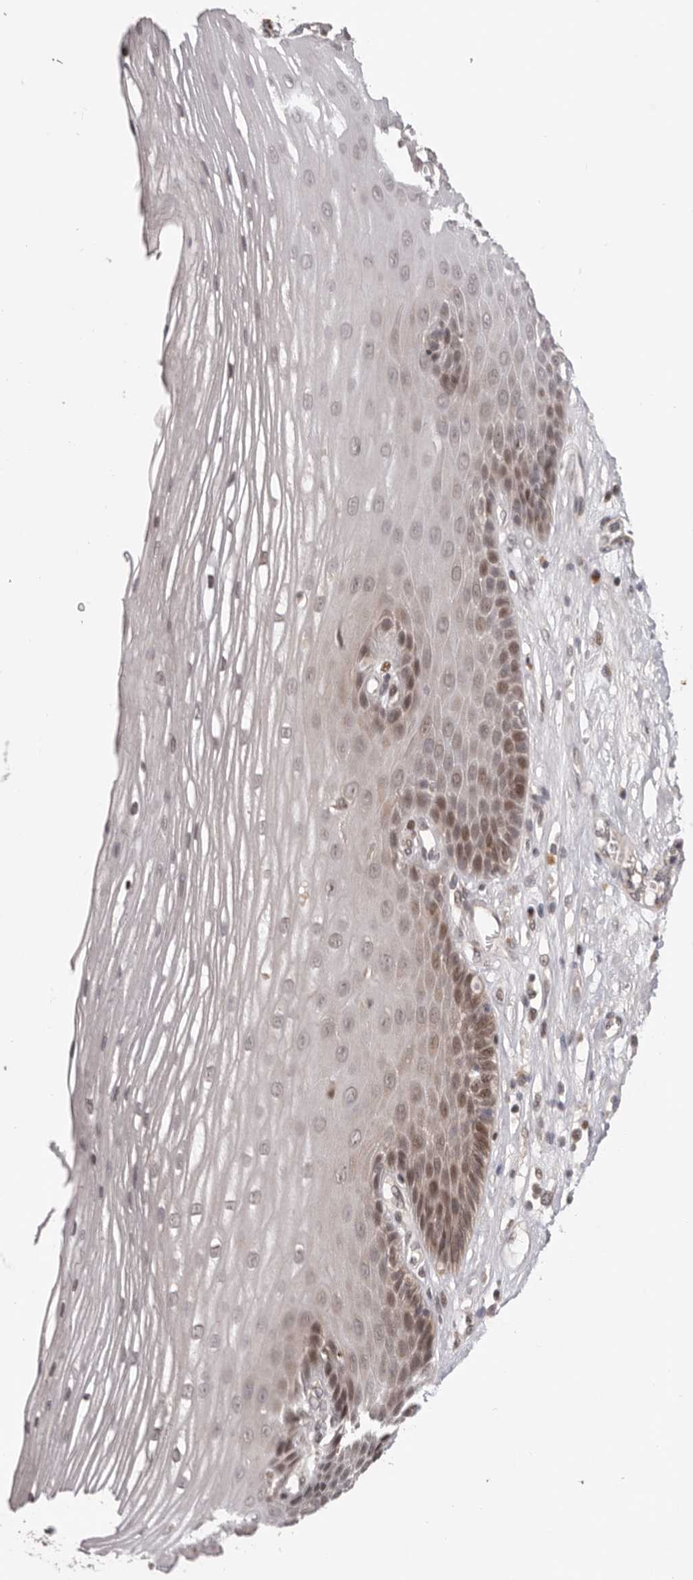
{"staining": {"intensity": "moderate", "quantity": "25%-75%", "location": "nuclear"}, "tissue": "esophagus", "cell_type": "Squamous epithelial cells", "image_type": "normal", "snomed": [{"axis": "morphology", "description": "Normal tissue, NOS"}, {"axis": "topography", "description": "Esophagus"}], "caption": "High-power microscopy captured an IHC histopathology image of benign esophagus, revealing moderate nuclear staining in approximately 25%-75% of squamous epithelial cells. The staining was performed using DAB (3,3'-diaminobenzidine) to visualize the protein expression in brown, while the nuclei were stained in blue with hematoxylin (Magnification: 20x).", "gene": "TBX5", "patient": {"sex": "male", "age": 62}}